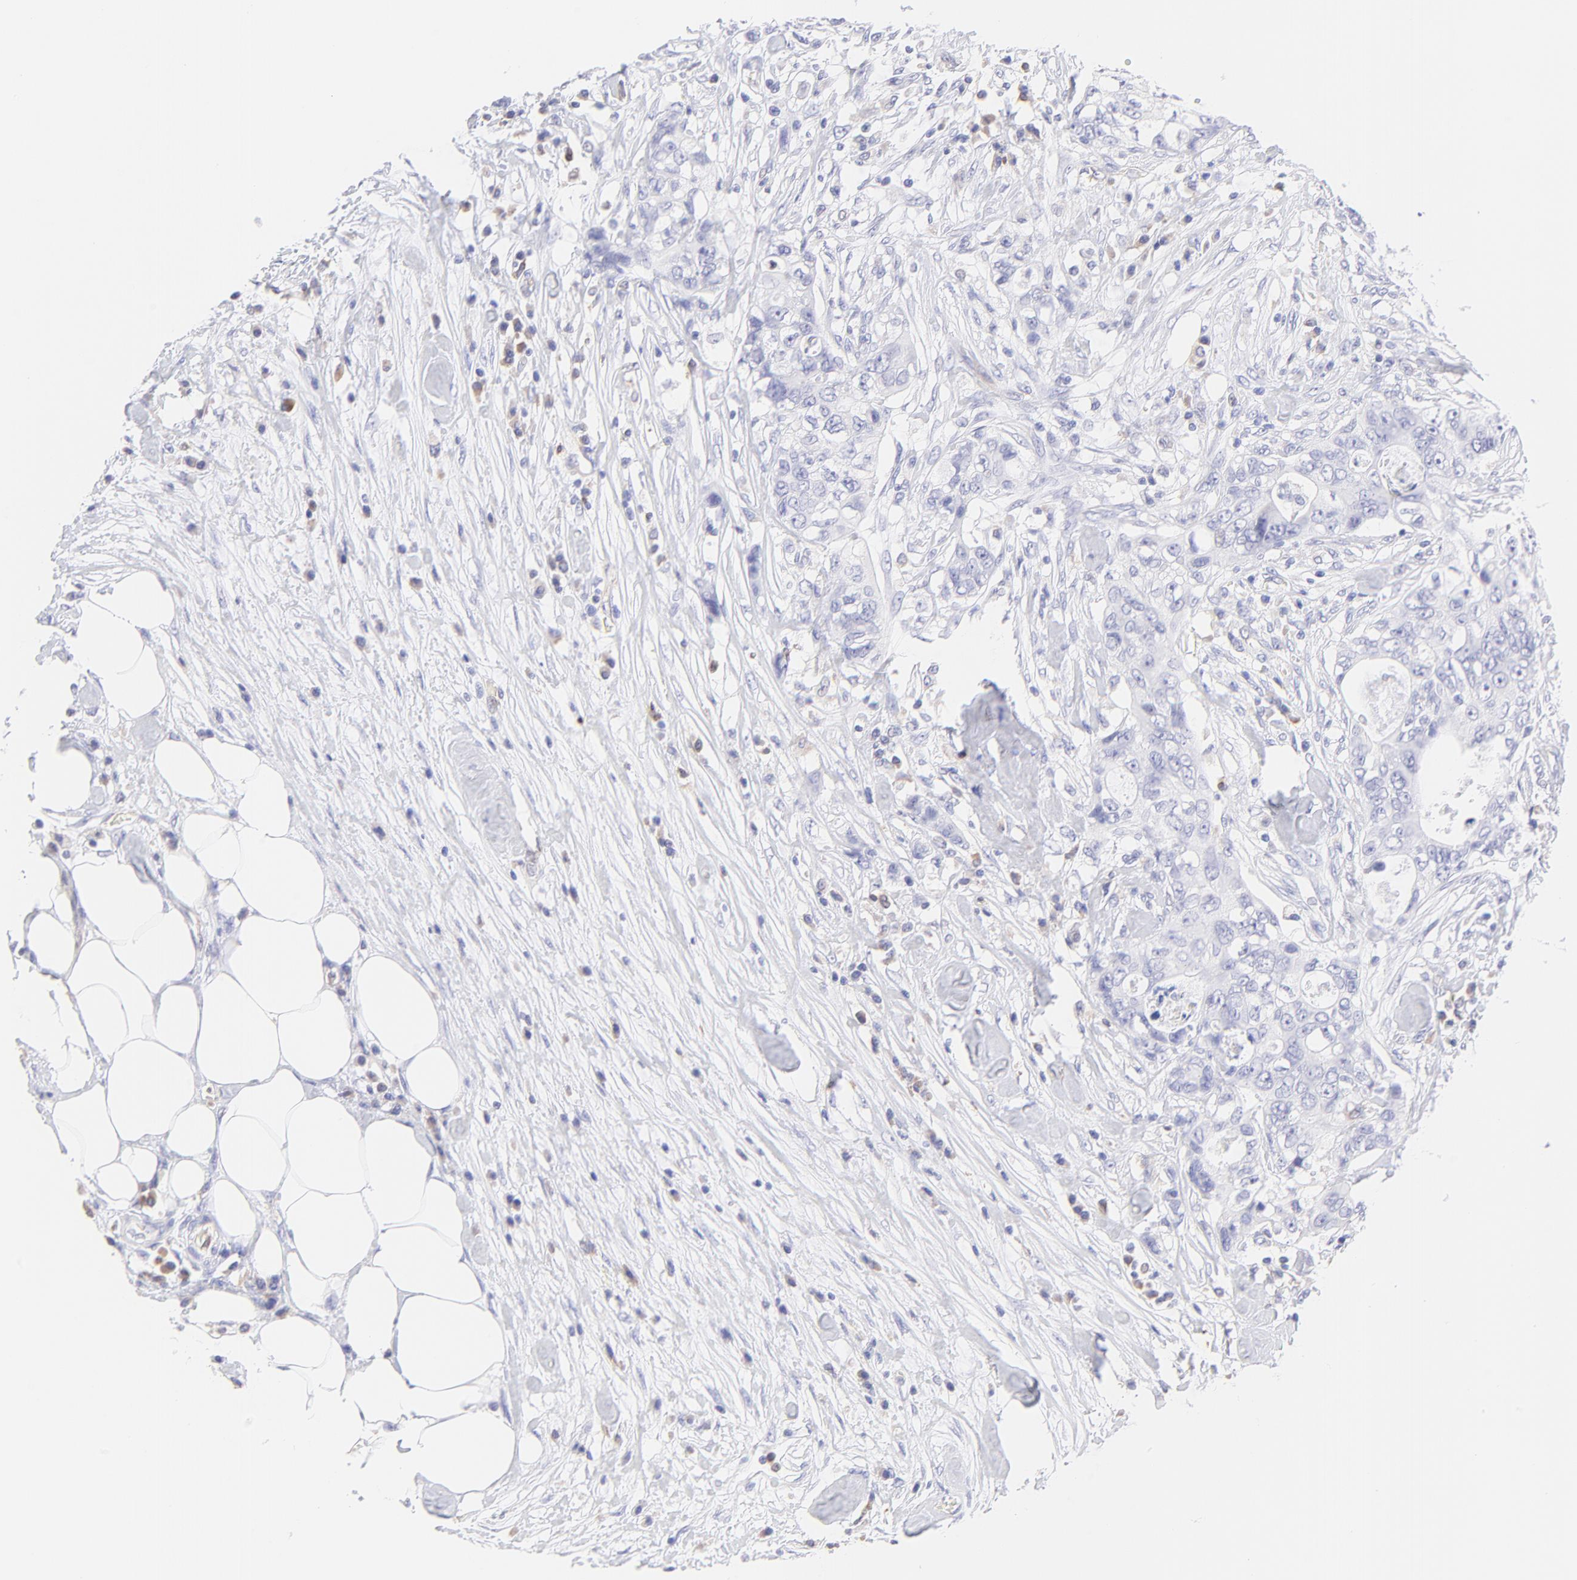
{"staining": {"intensity": "negative", "quantity": "none", "location": "none"}, "tissue": "colorectal cancer", "cell_type": "Tumor cells", "image_type": "cancer", "snomed": [{"axis": "morphology", "description": "Adenocarcinoma, NOS"}, {"axis": "topography", "description": "Rectum"}], "caption": "Histopathology image shows no significant protein positivity in tumor cells of colorectal adenocarcinoma.", "gene": "IRAG2", "patient": {"sex": "female", "age": 57}}